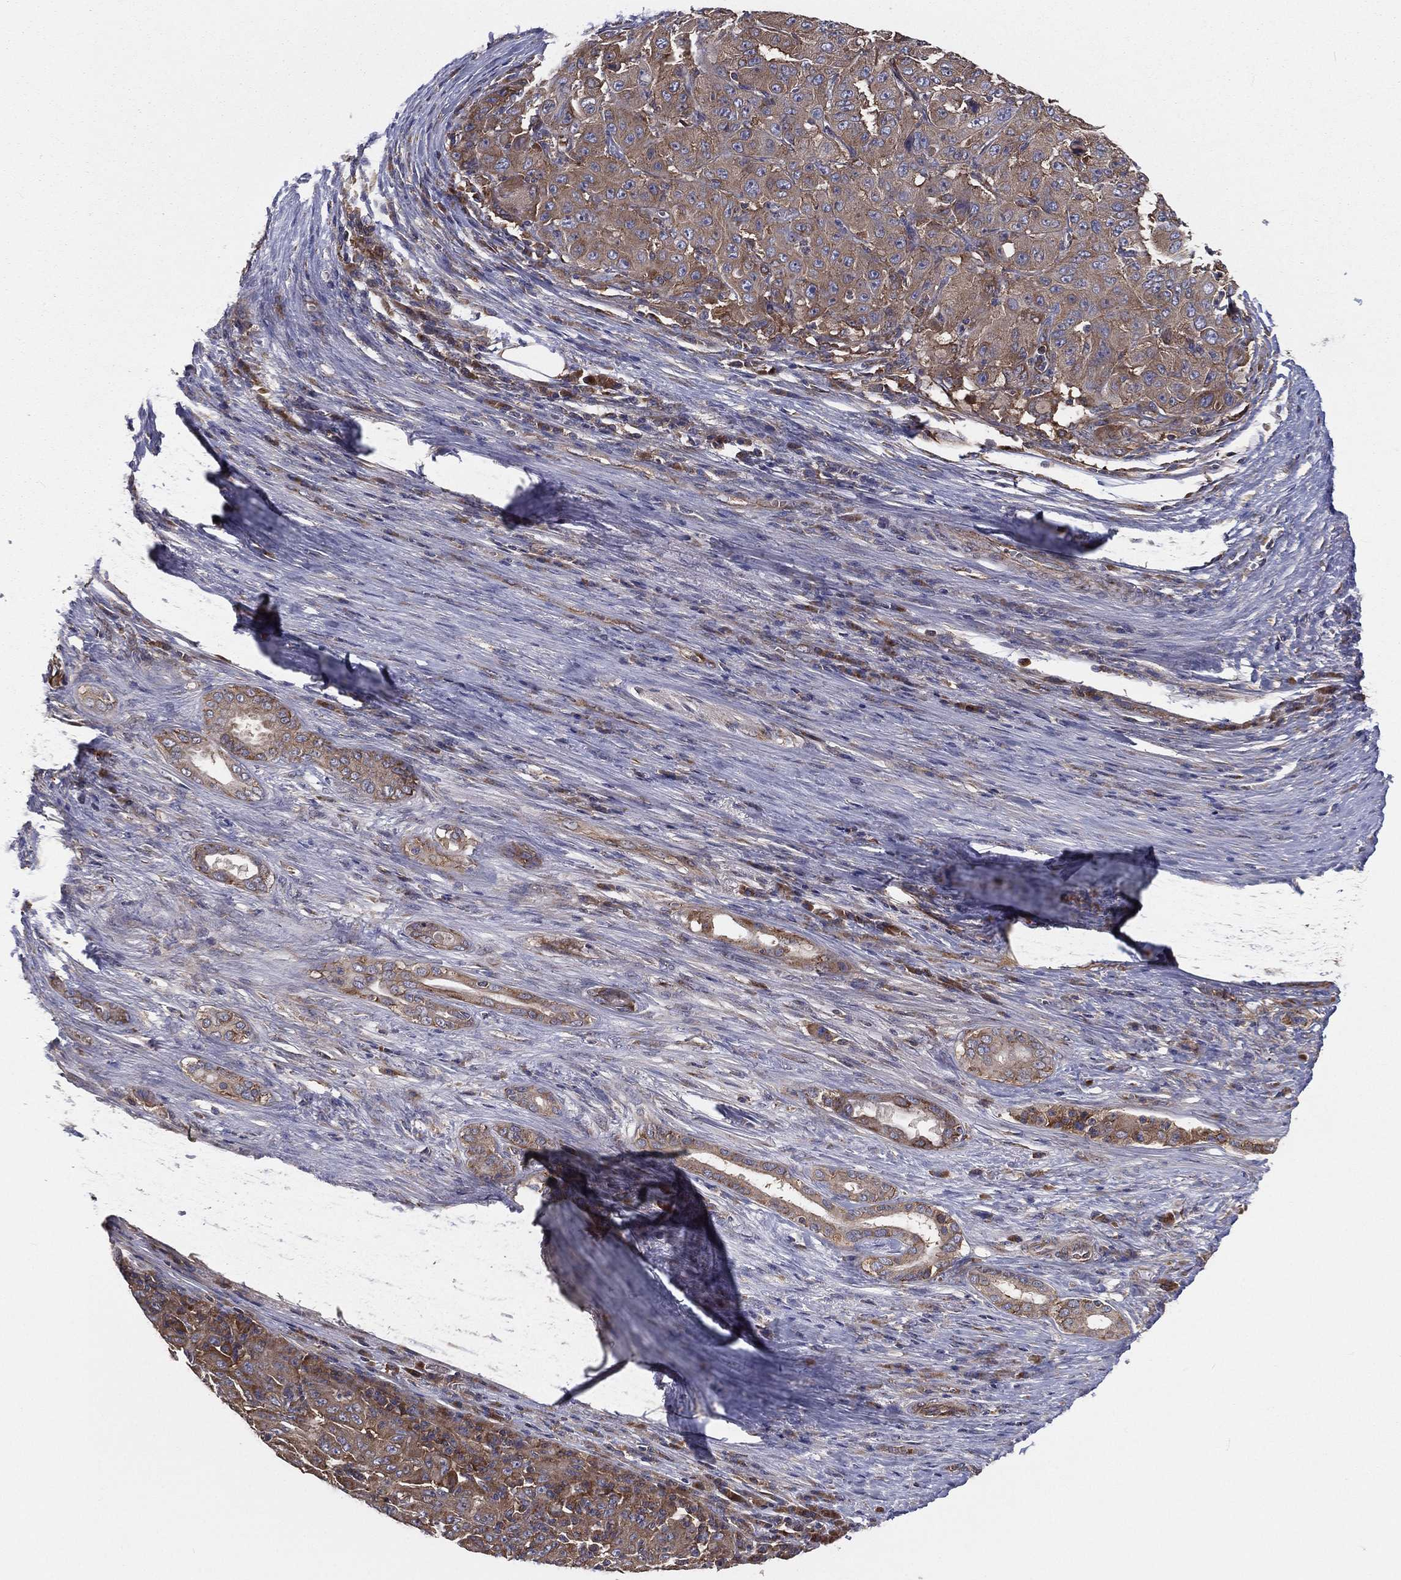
{"staining": {"intensity": "moderate", "quantity": "25%-75%", "location": "cytoplasmic/membranous"}, "tissue": "pancreatic cancer", "cell_type": "Tumor cells", "image_type": "cancer", "snomed": [{"axis": "morphology", "description": "Adenocarcinoma, NOS"}, {"axis": "topography", "description": "Pancreas"}], "caption": "Immunohistochemical staining of human pancreatic cancer reveals medium levels of moderate cytoplasmic/membranous staining in about 25%-75% of tumor cells.", "gene": "EIF2B5", "patient": {"sex": "male", "age": 63}}